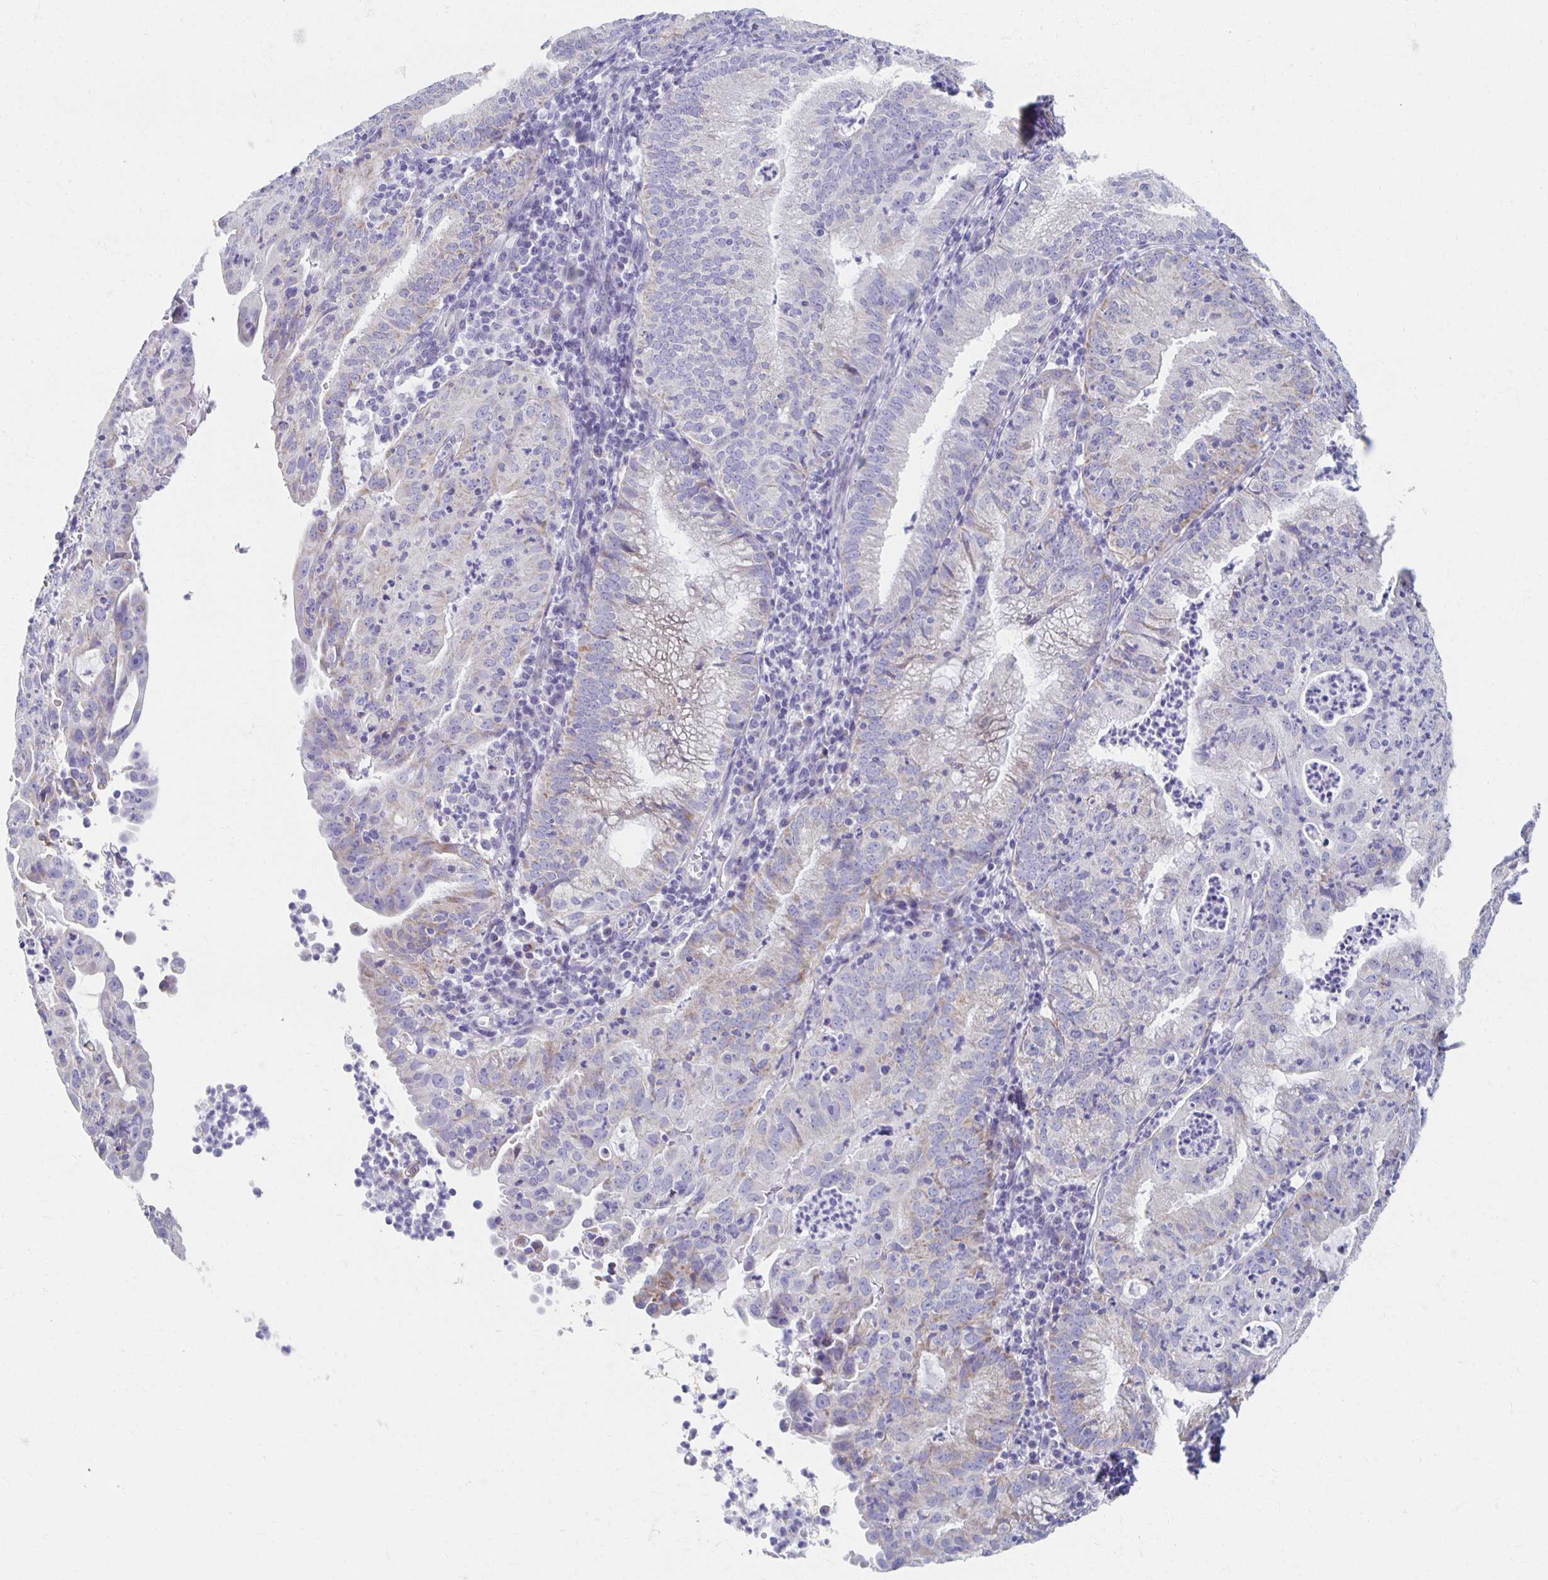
{"staining": {"intensity": "negative", "quantity": "none", "location": "none"}, "tissue": "endometrial cancer", "cell_type": "Tumor cells", "image_type": "cancer", "snomed": [{"axis": "morphology", "description": "Adenocarcinoma, NOS"}, {"axis": "topography", "description": "Endometrium"}], "caption": "There is no significant expression in tumor cells of endometrial cancer (adenocarcinoma).", "gene": "TEX44", "patient": {"sex": "female", "age": 60}}